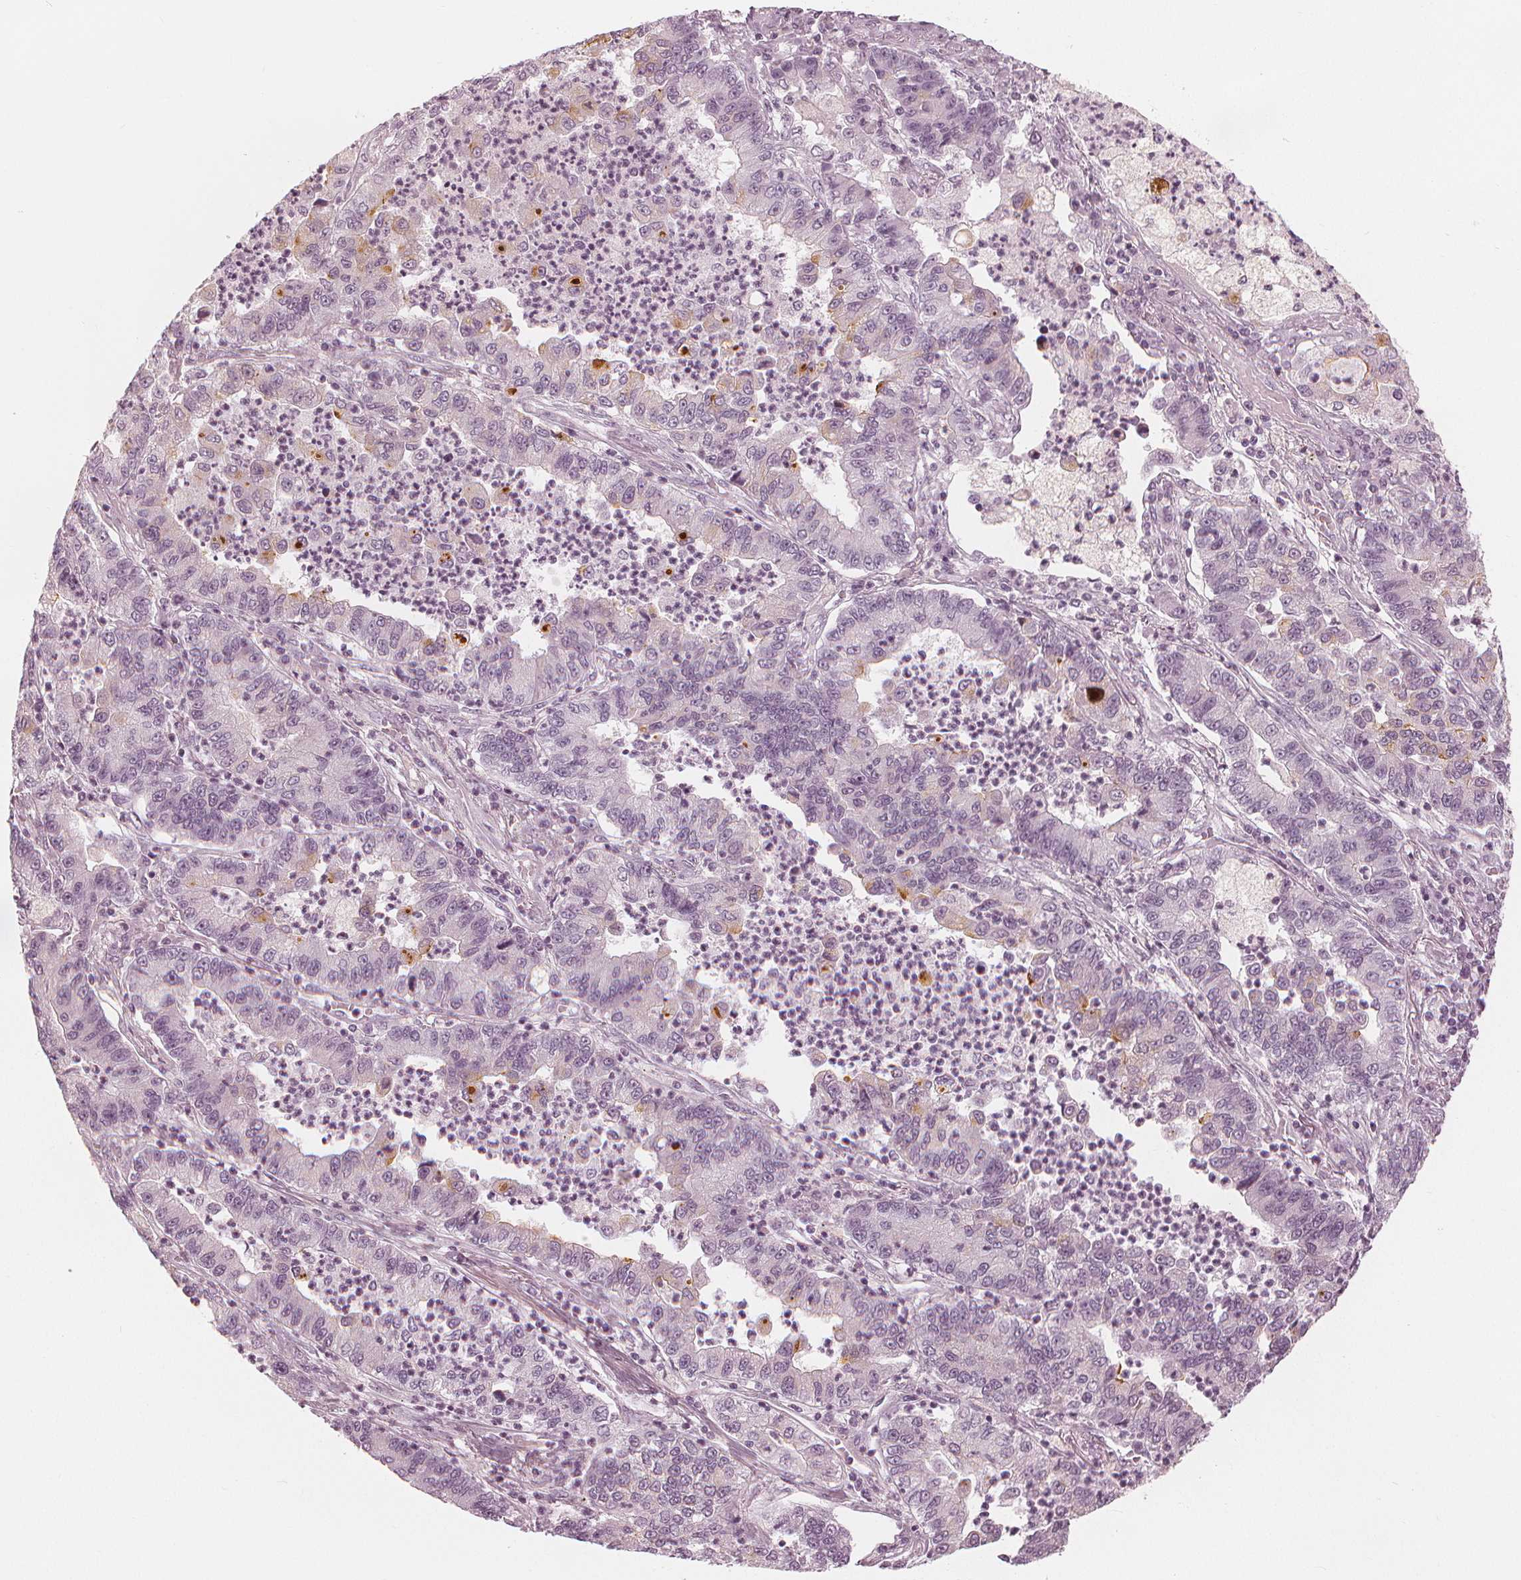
{"staining": {"intensity": "negative", "quantity": "none", "location": "none"}, "tissue": "lung cancer", "cell_type": "Tumor cells", "image_type": "cancer", "snomed": [{"axis": "morphology", "description": "Adenocarcinoma, NOS"}, {"axis": "topography", "description": "Lung"}], "caption": "A high-resolution image shows IHC staining of lung cancer (adenocarcinoma), which reveals no significant positivity in tumor cells.", "gene": "PAEP", "patient": {"sex": "female", "age": 57}}